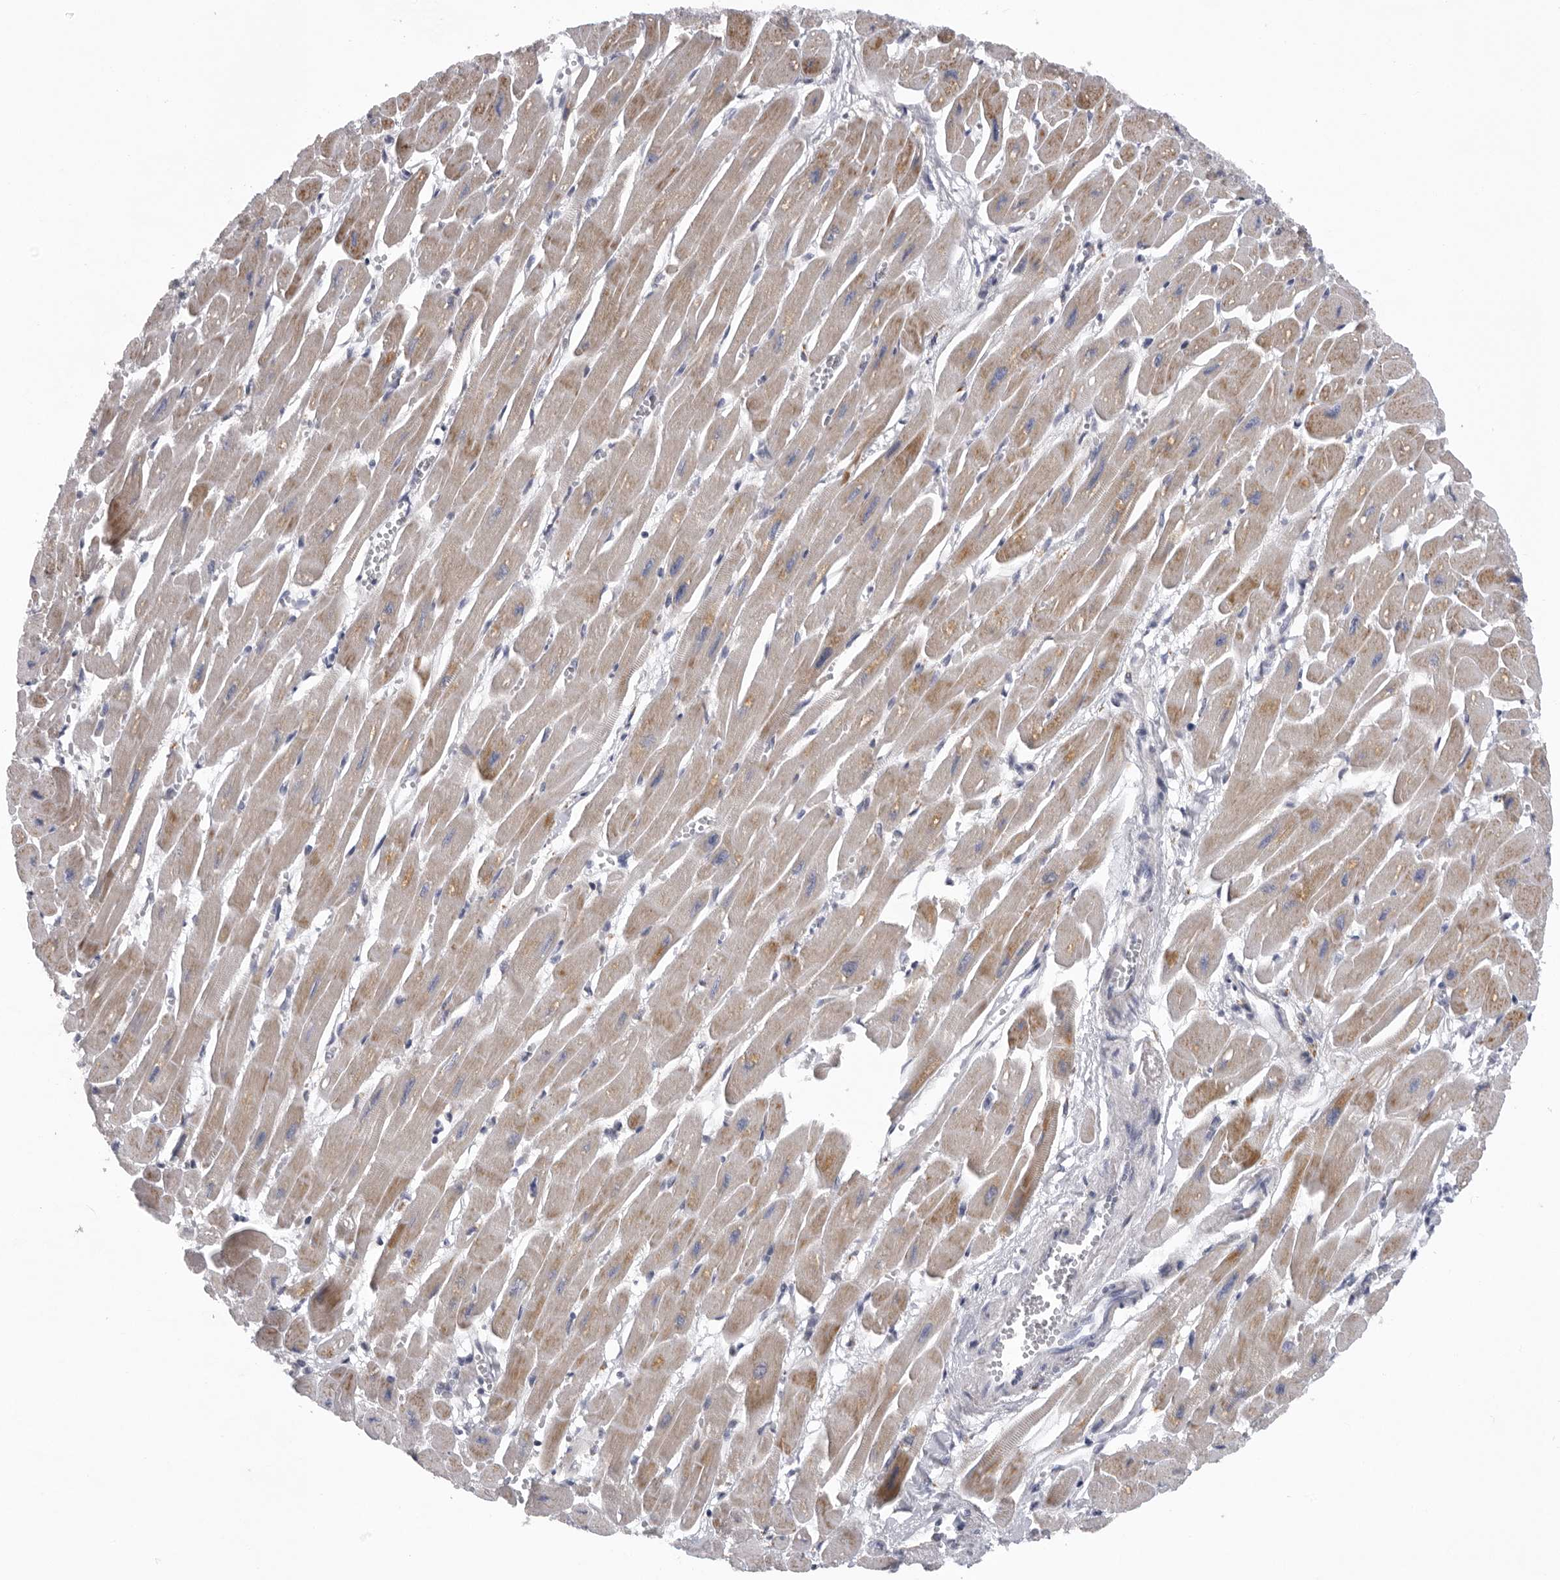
{"staining": {"intensity": "moderate", "quantity": "25%-75%", "location": "cytoplasmic/membranous"}, "tissue": "heart muscle", "cell_type": "Cardiomyocytes", "image_type": "normal", "snomed": [{"axis": "morphology", "description": "Normal tissue, NOS"}, {"axis": "topography", "description": "Heart"}], "caption": "This micrograph shows immunohistochemistry staining of normal human heart muscle, with medium moderate cytoplasmic/membranous expression in about 25%-75% of cardiomyocytes.", "gene": "USP24", "patient": {"sex": "female", "age": 54}}